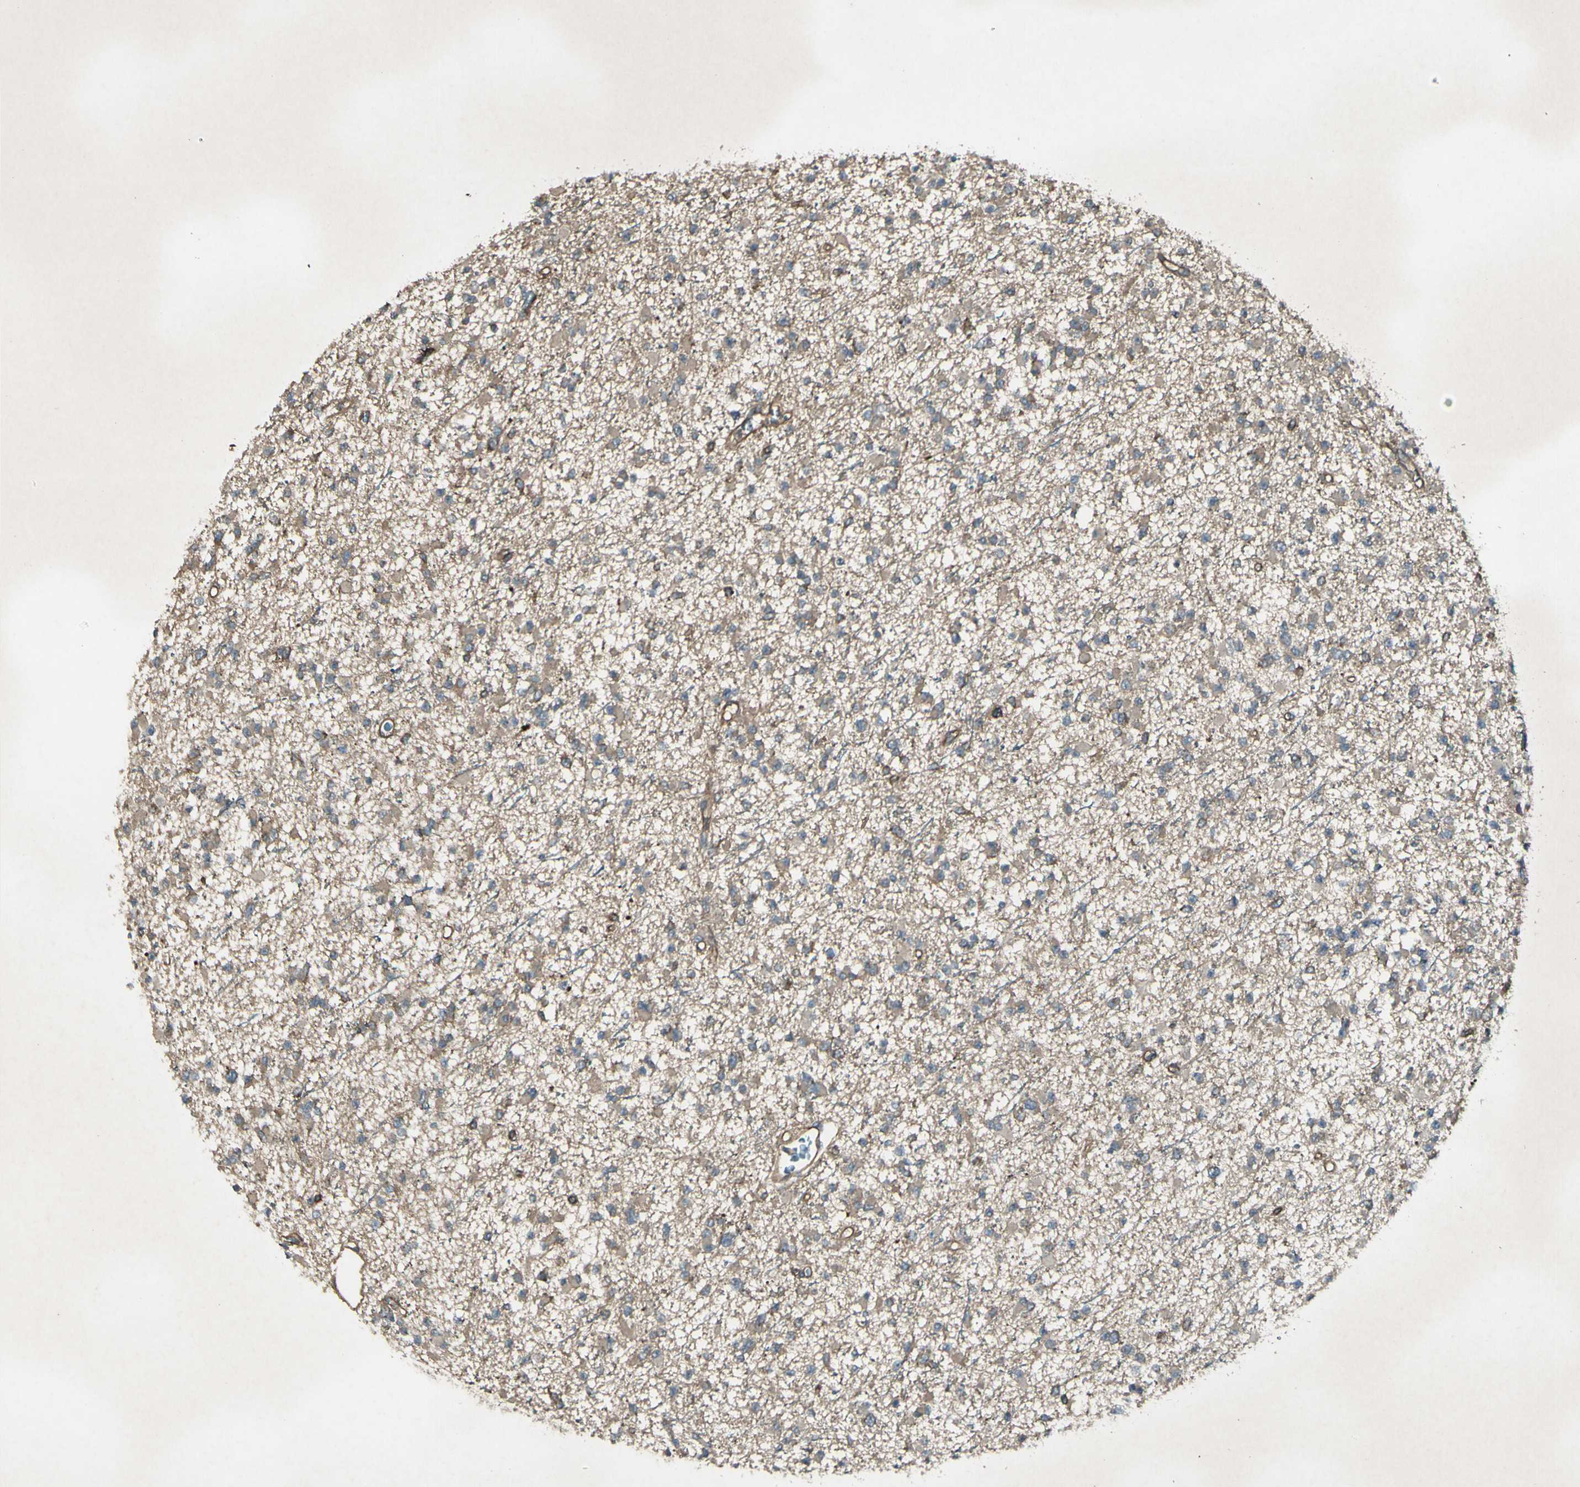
{"staining": {"intensity": "weak", "quantity": ">75%", "location": "cytoplasmic/membranous"}, "tissue": "glioma", "cell_type": "Tumor cells", "image_type": "cancer", "snomed": [{"axis": "morphology", "description": "Glioma, malignant, Low grade"}, {"axis": "topography", "description": "Brain"}], "caption": "The immunohistochemical stain shows weak cytoplasmic/membranous positivity in tumor cells of glioma tissue.", "gene": "JAG1", "patient": {"sex": "female", "age": 22}}